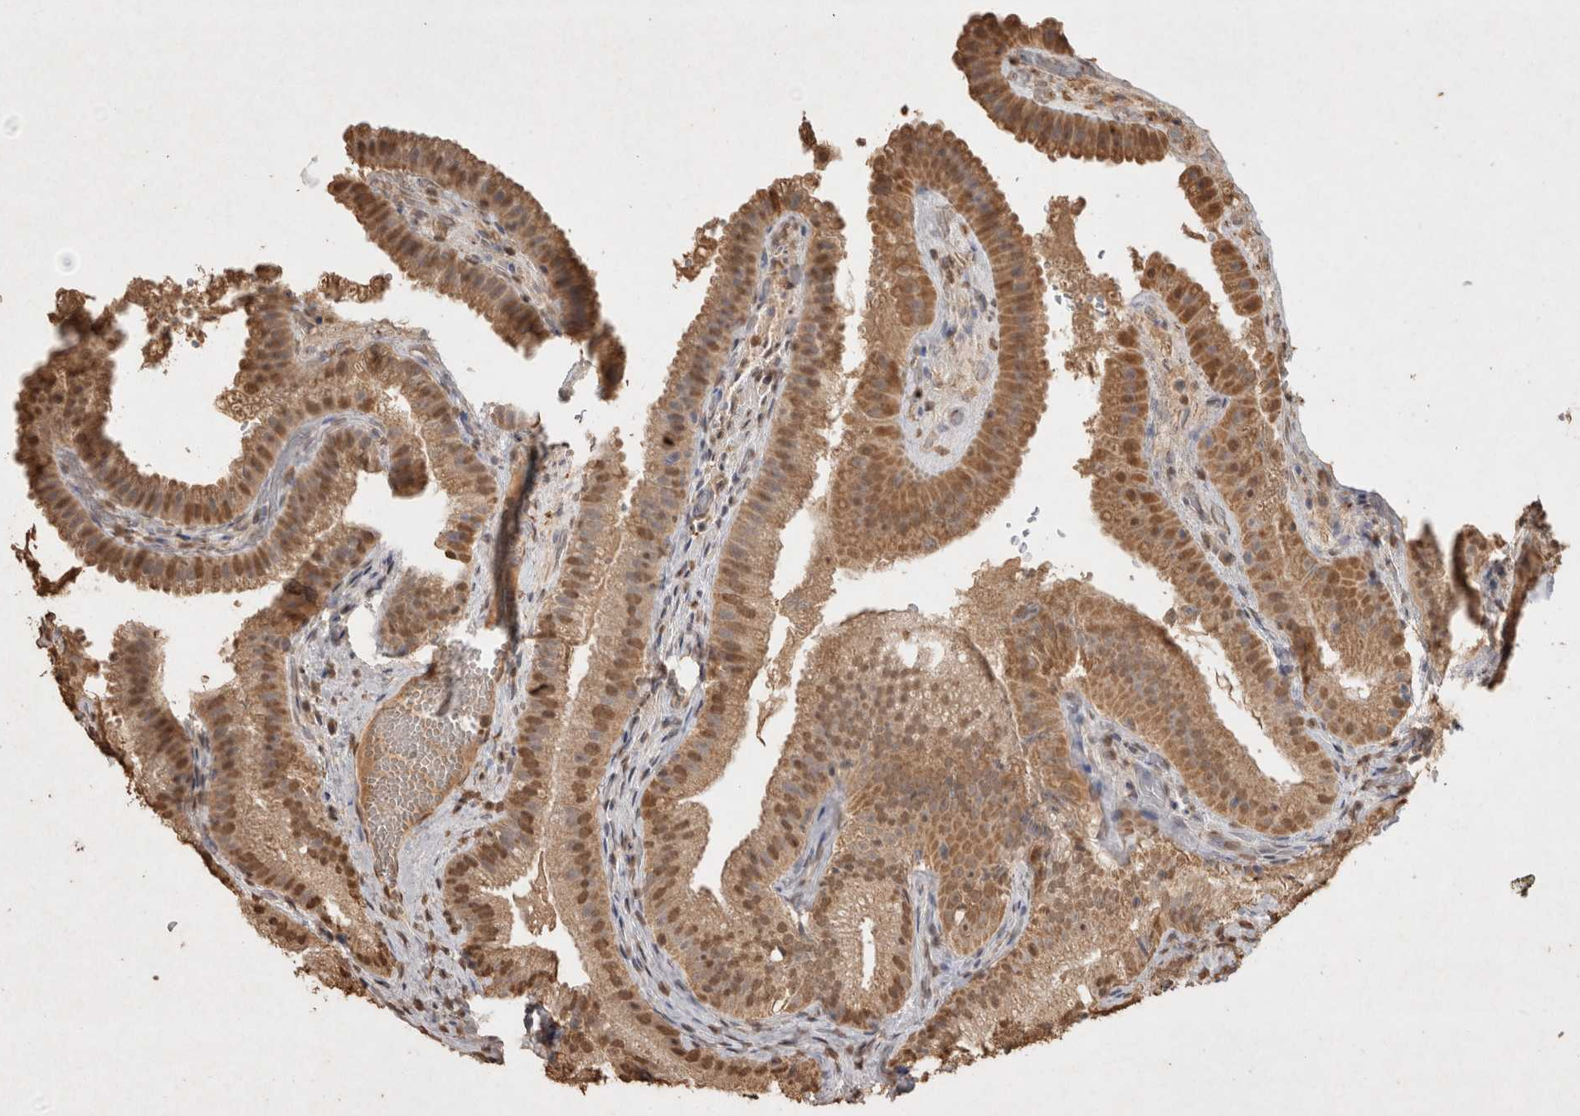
{"staining": {"intensity": "moderate", "quantity": ">75%", "location": "cytoplasmic/membranous,nuclear"}, "tissue": "gallbladder", "cell_type": "Glandular cells", "image_type": "normal", "snomed": [{"axis": "morphology", "description": "Normal tissue, NOS"}, {"axis": "topography", "description": "Gallbladder"}], "caption": "A high-resolution photomicrograph shows IHC staining of unremarkable gallbladder, which exhibits moderate cytoplasmic/membranous,nuclear positivity in about >75% of glandular cells. The staining was performed using DAB, with brown indicating positive protein expression. Nuclei are stained blue with hematoxylin.", "gene": "MLX", "patient": {"sex": "female", "age": 30}}